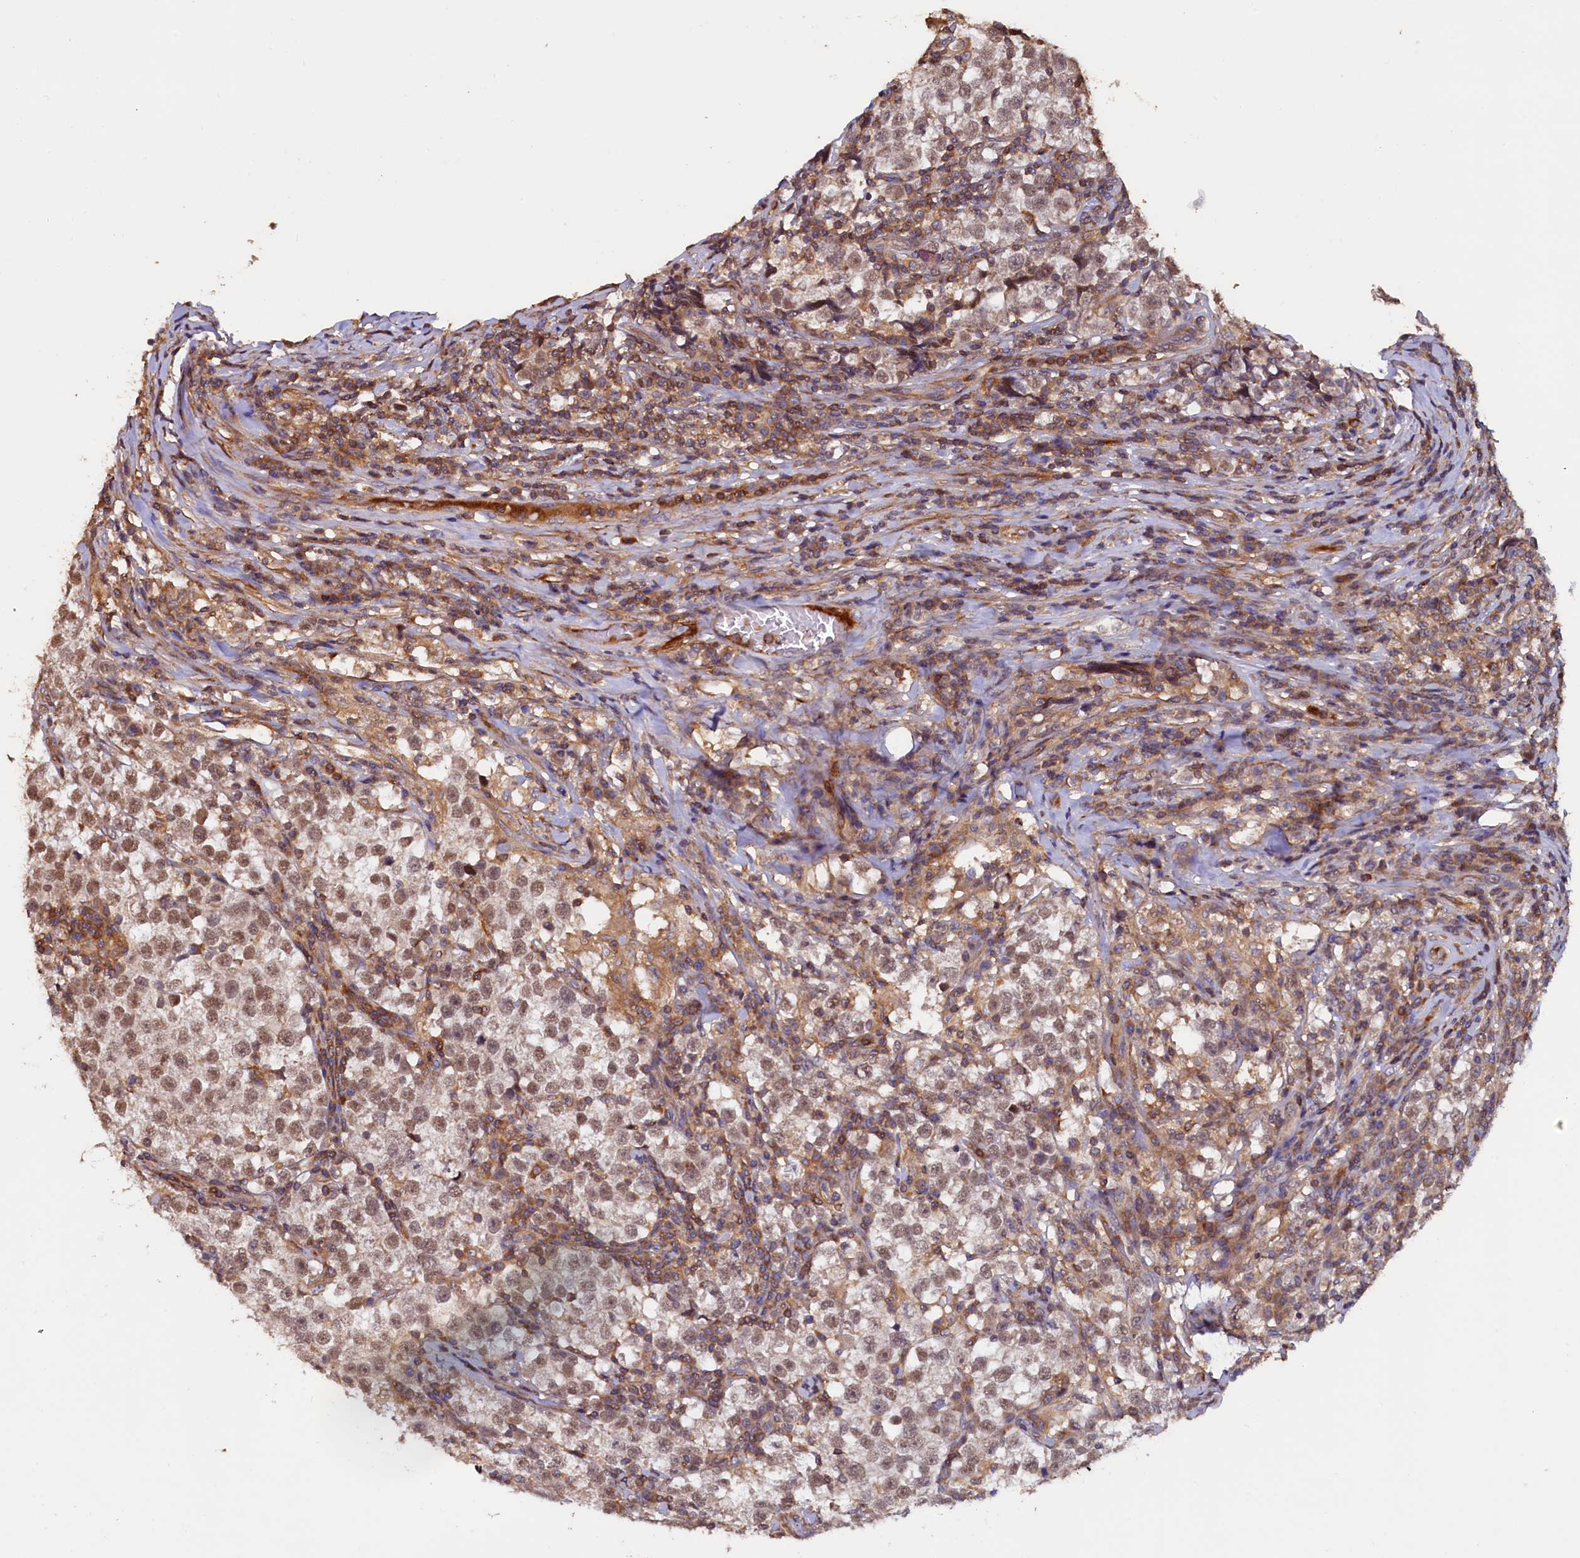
{"staining": {"intensity": "moderate", "quantity": ">75%", "location": "nuclear"}, "tissue": "testis cancer", "cell_type": "Tumor cells", "image_type": "cancer", "snomed": [{"axis": "morphology", "description": "Normal tissue, NOS"}, {"axis": "morphology", "description": "Seminoma, NOS"}, {"axis": "topography", "description": "Testis"}], "caption": "An image of human testis cancer (seminoma) stained for a protein displays moderate nuclear brown staining in tumor cells.", "gene": "DUOXA1", "patient": {"sex": "male", "age": 43}}